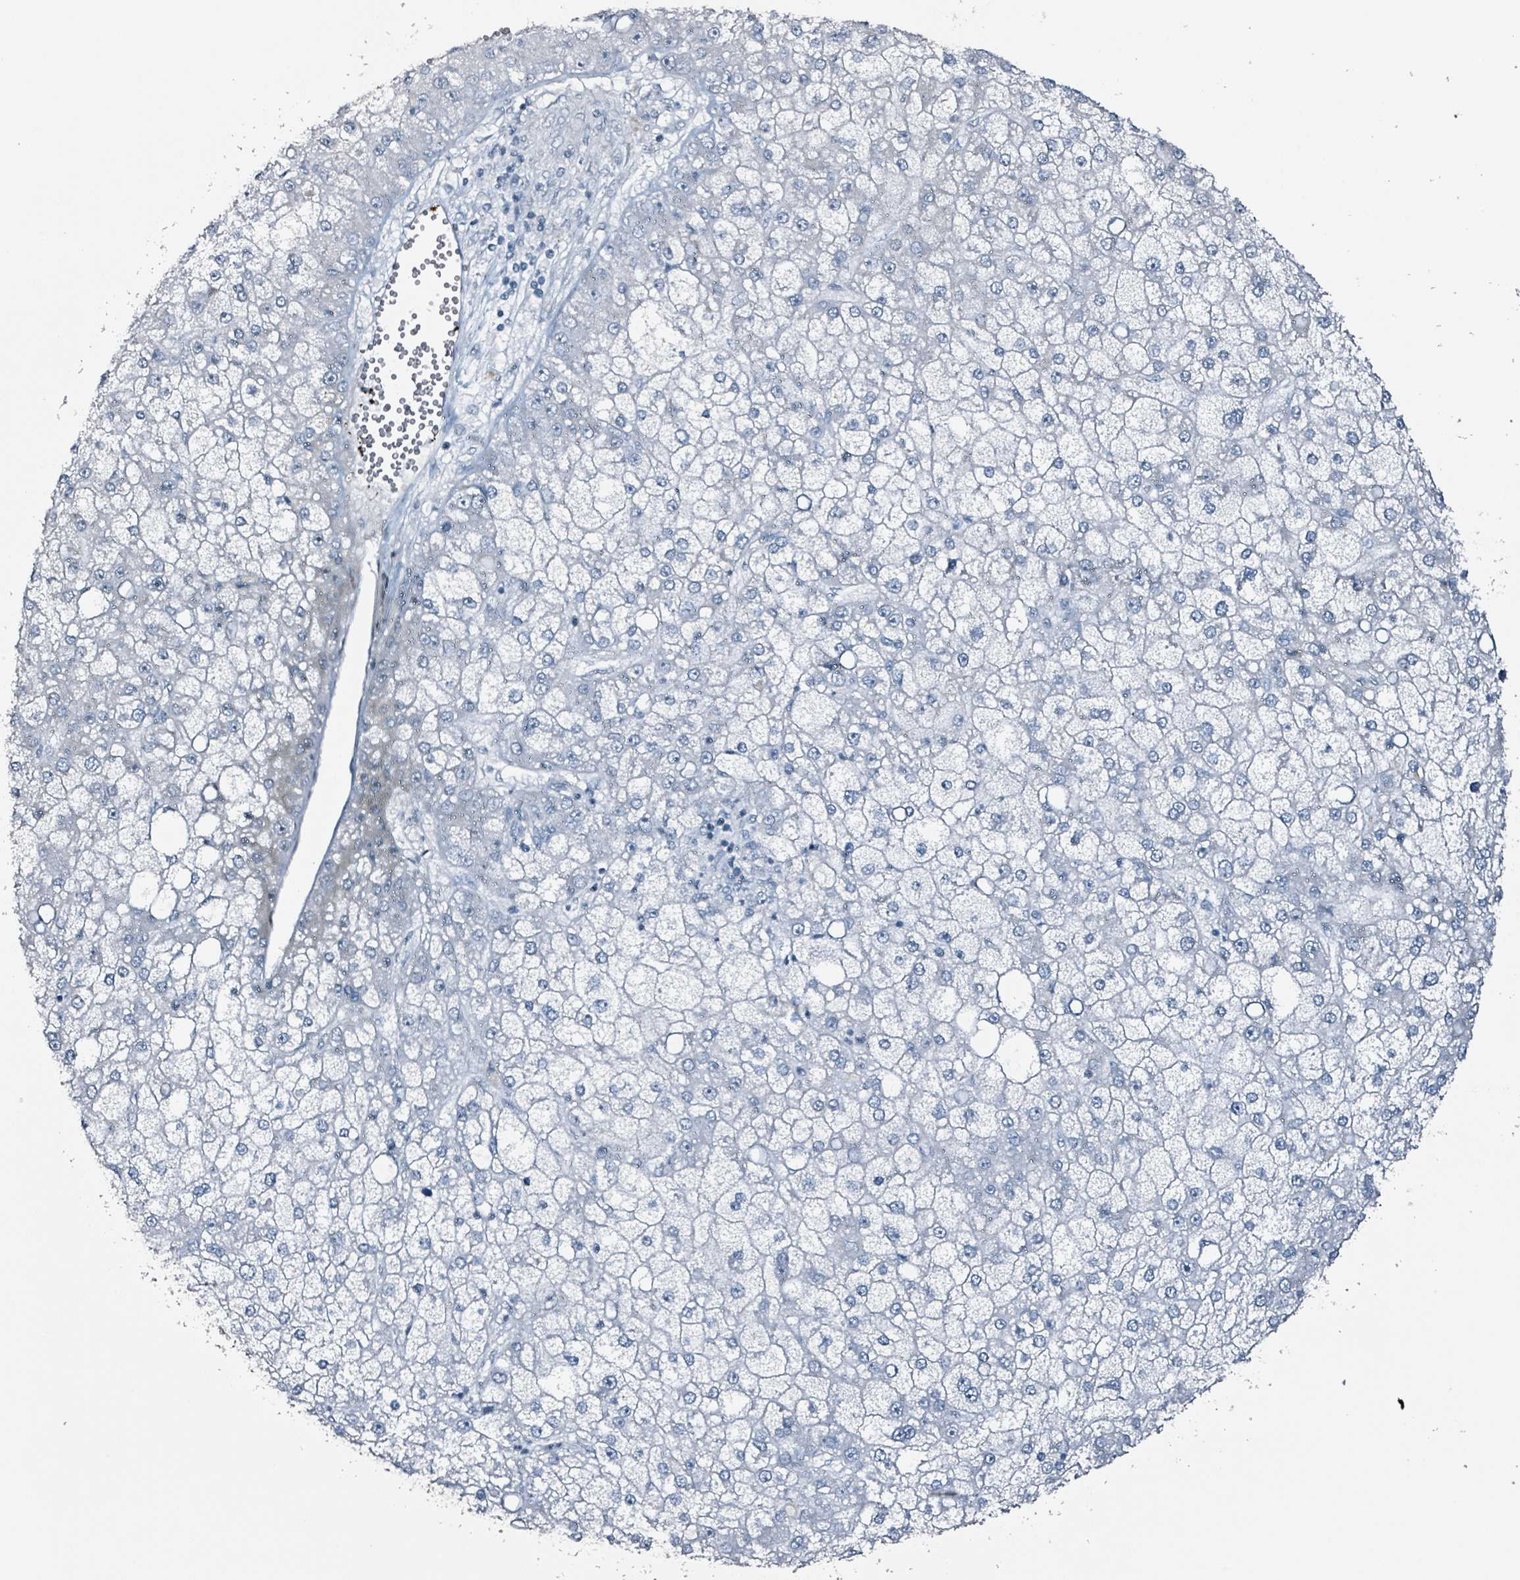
{"staining": {"intensity": "negative", "quantity": "none", "location": "none"}, "tissue": "liver cancer", "cell_type": "Tumor cells", "image_type": "cancer", "snomed": [{"axis": "morphology", "description": "Carcinoma, Hepatocellular, NOS"}, {"axis": "topography", "description": "Liver"}], "caption": "A photomicrograph of human liver cancer (hepatocellular carcinoma) is negative for staining in tumor cells.", "gene": "CA9", "patient": {"sex": "male", "age": 67}}